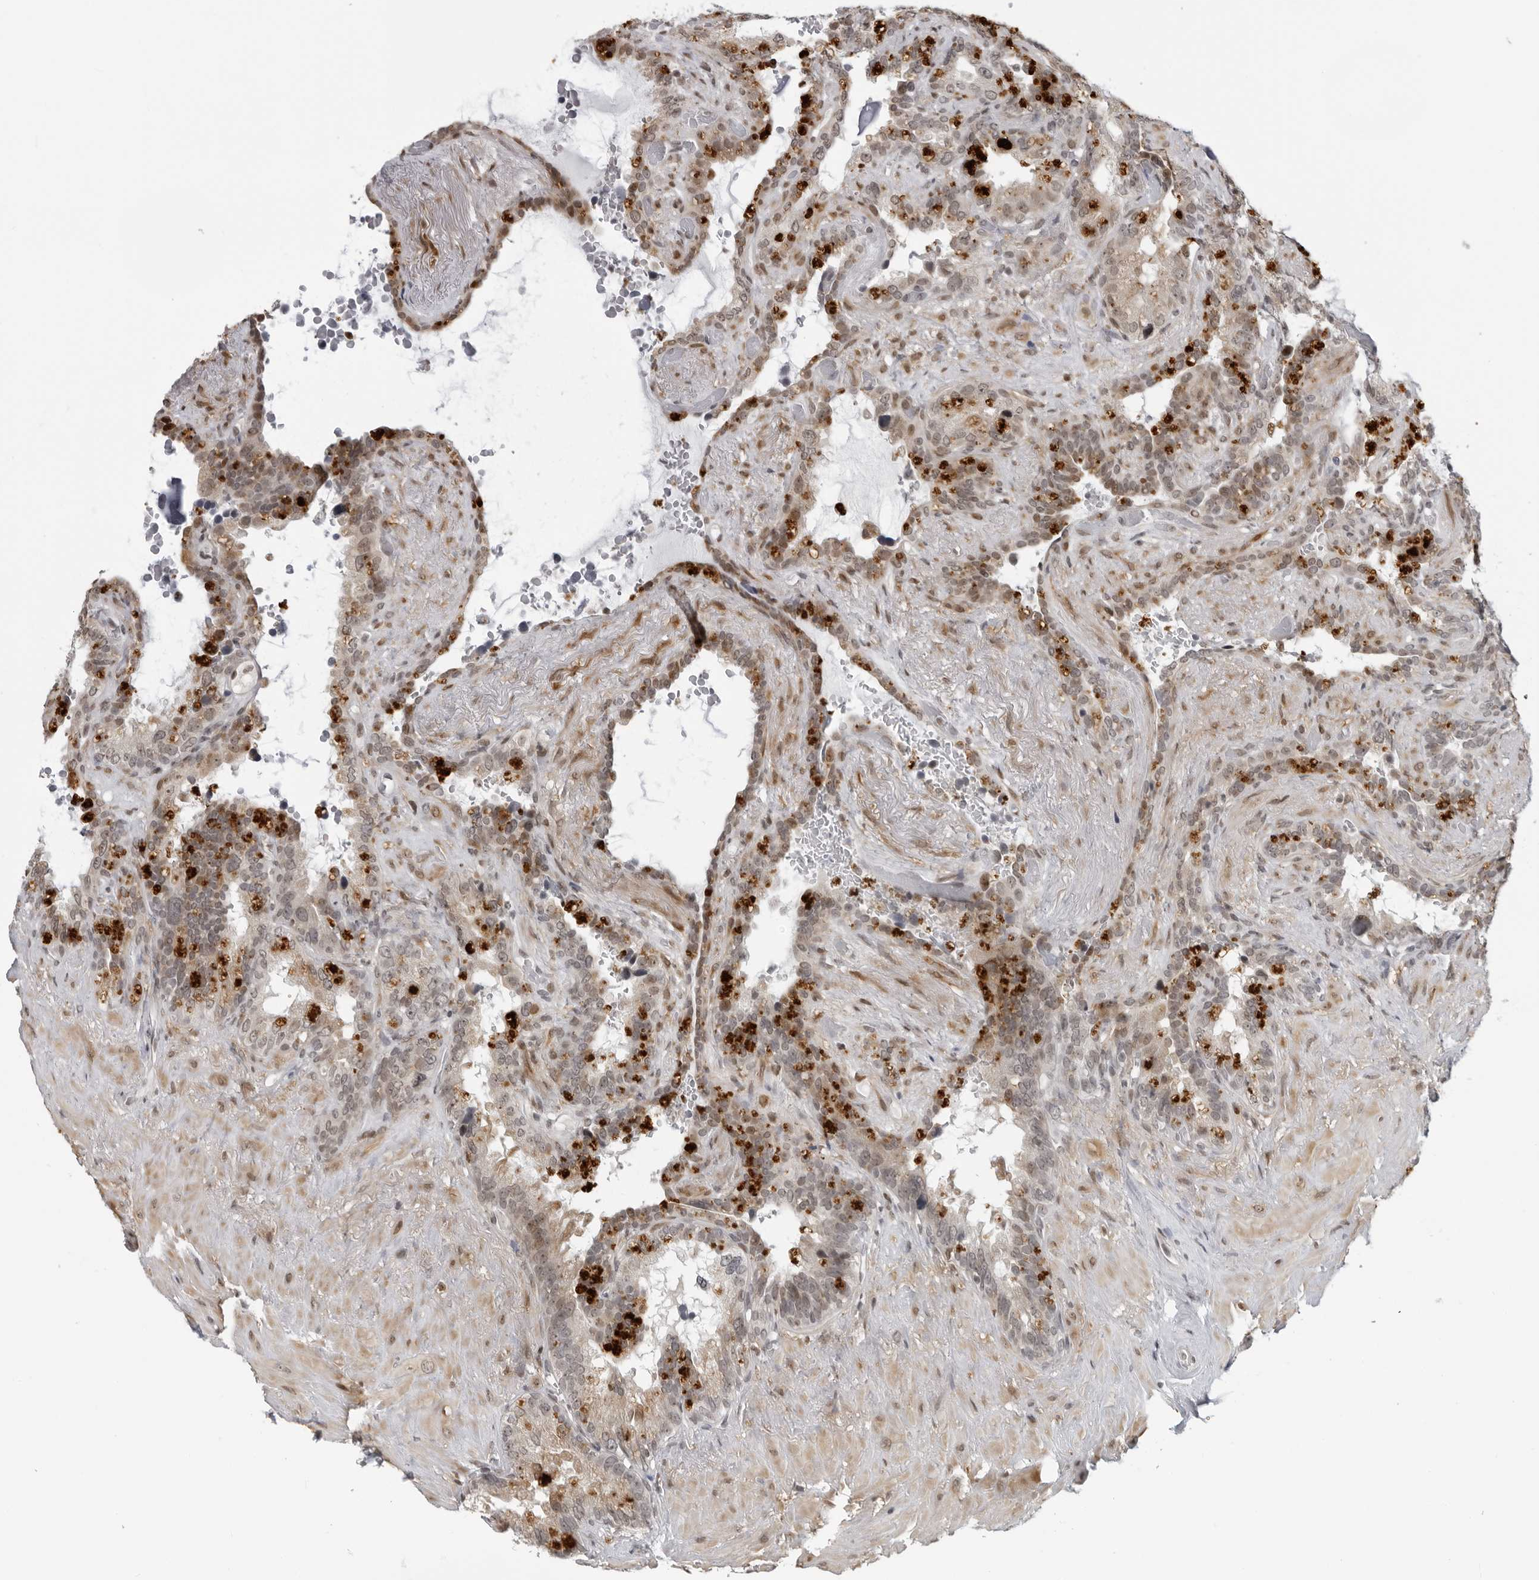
{"staining": {"intensity": "weak", "quantity": "25%-75%", "location": "cytoplasmic/membranous,nuclear"}, "tissue": "seminal vesicle", "cell_type": "Glandular cells", "image_type": "normal", "snomed": [{"axis": "morphology", "description": "Normal tissue, NOS"}, {"axis": "topography", "description": "Seminal veicle"}], "caption": "High-magnification brightfield microscopy of normal seminal vesicle stained with DAB (3,3'-diaminobenzidine) (brown) and counterstained with hematoxylin (blue). glandular cells exhibit weak cytoplasmic/membranous,nuclear positivity is appreciated in about25%-75% of cells.", "gene": "MAF", "patient": {"sex": "male", "age": 80}}